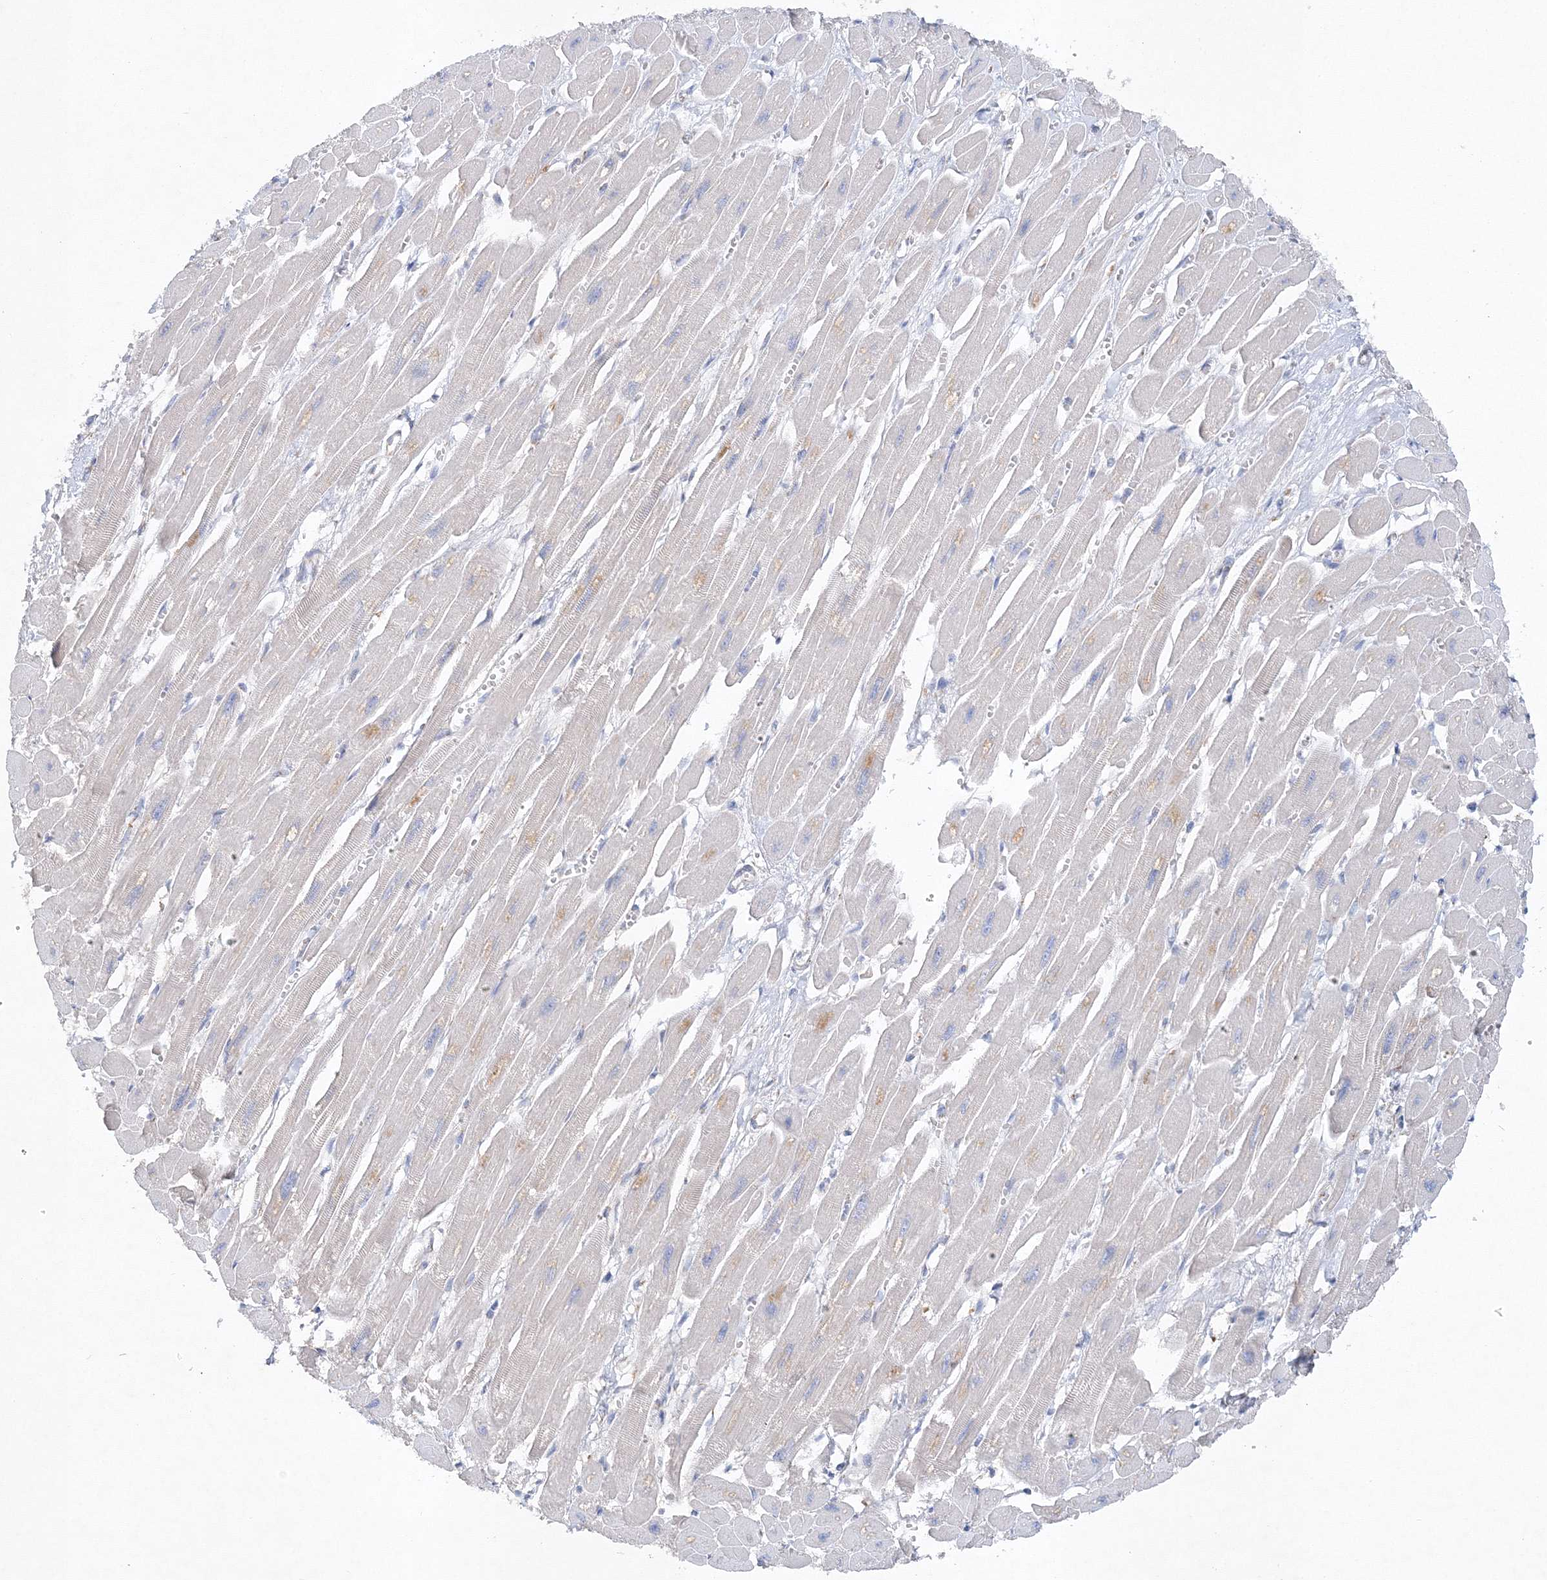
{"staining": {"intensity": "negative", "quantity": "none", "location": "none"}, "tissue": "heart muscle", "cell_type": "Cardiomyocytes", "image_type": "normal", "snomed": [{"axis": "morphology", "description": "Normal tissue, NOS"}, {"axis": "topography", "description": "Heart"}], "caption": "This is a micrograph of immunohistochemistry (IHC) staining of unremarkable heart muscle, which shows no staining in cardiomyocytes.", "gene": "SEC23IP", "patient": {"sex": "female", "age": 54}}